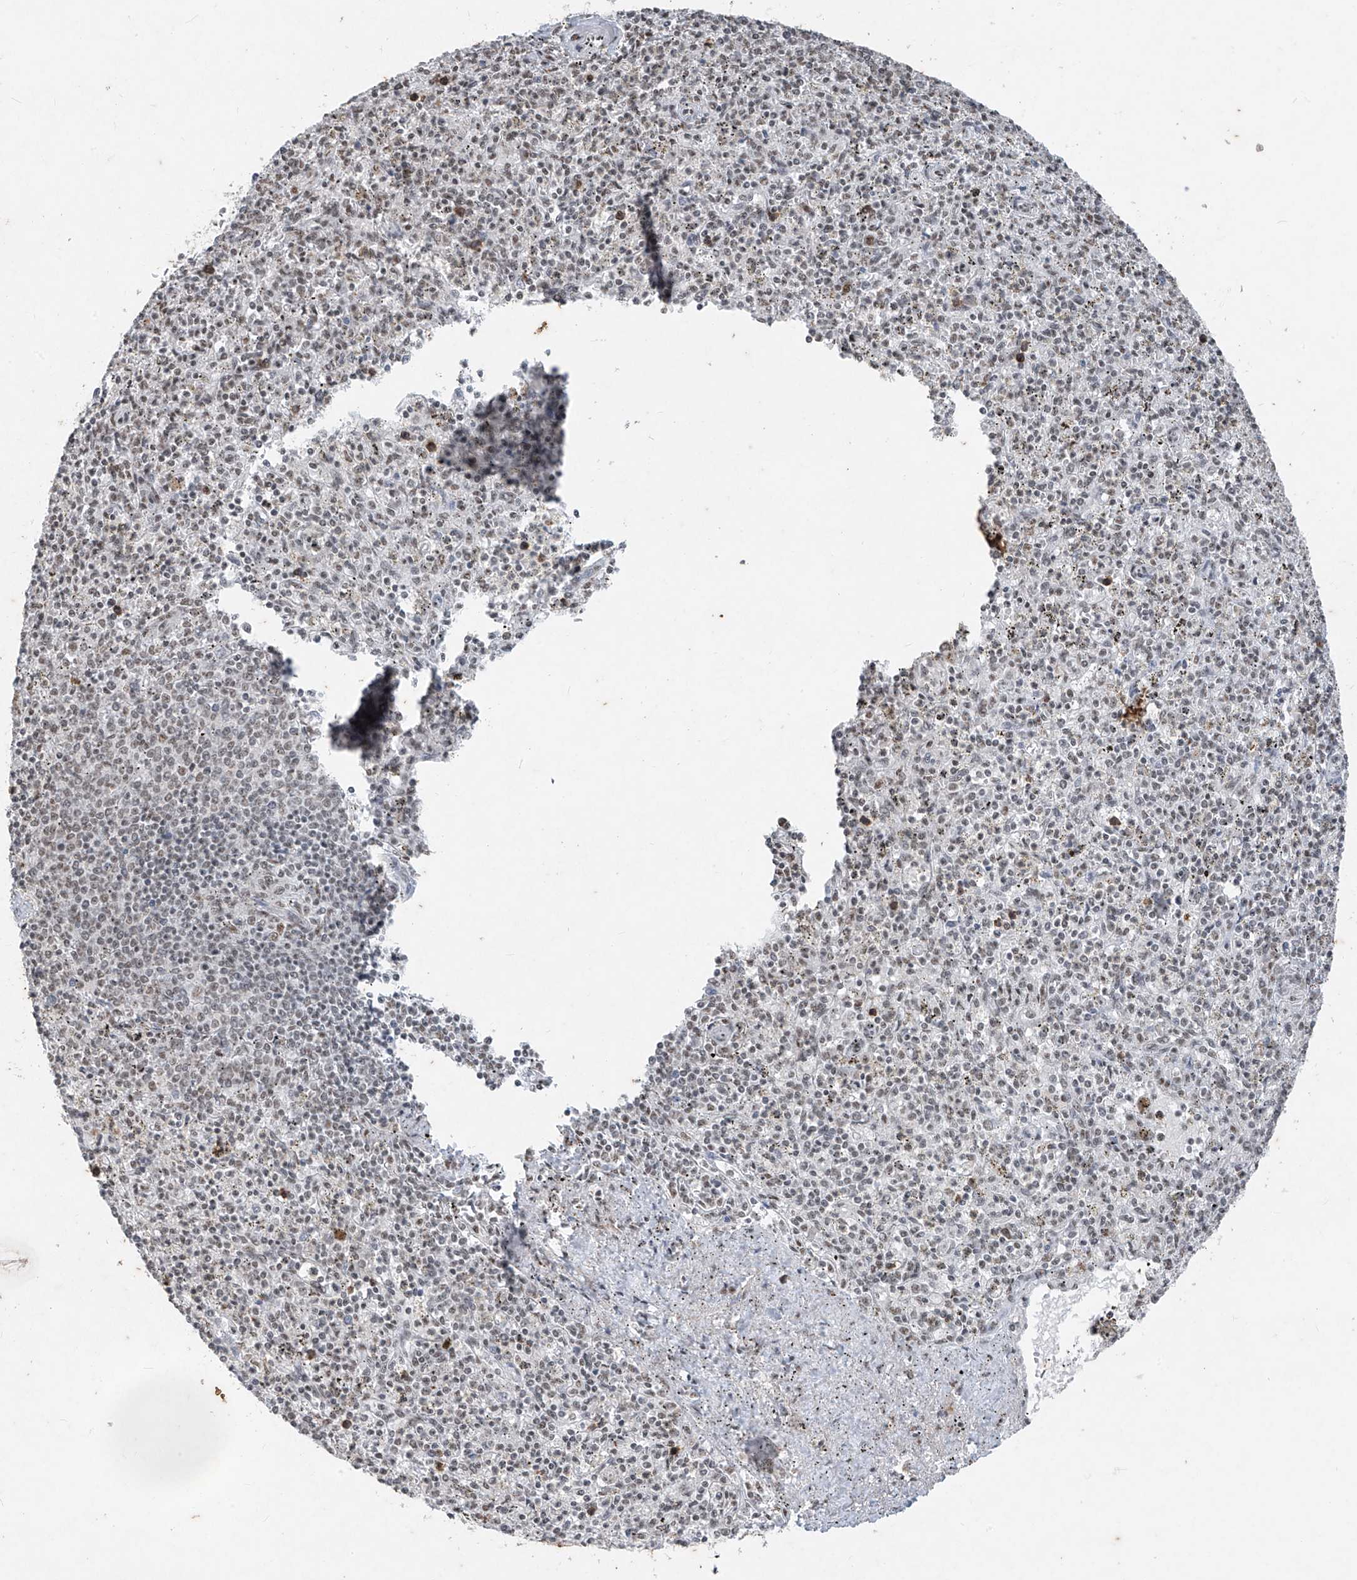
{"staining": {"intensity": "moderate", "quantity": "<25%", "location": "nuclear"}, "tissue": "spleen", "cell_type": "Cells in red pulp", "image_type": "normal", "snomed": [{"axis": "morphology", "description": "Normal tissue, NOS"}, {"axis": "topography", "description": "Spleen"}], "caption": "Immunohistochemistry (IHC) (DAB) staining of benign spleen shows moderate nuclear protein expression in about <25% of cells in red pulp. The protein is stained brown, and the nuclei are stained in blue (DAB IHC with brightfield microscopy, high magnification).", "gene": "TFEC", "patient": {"sex": "male", "age": 72}}